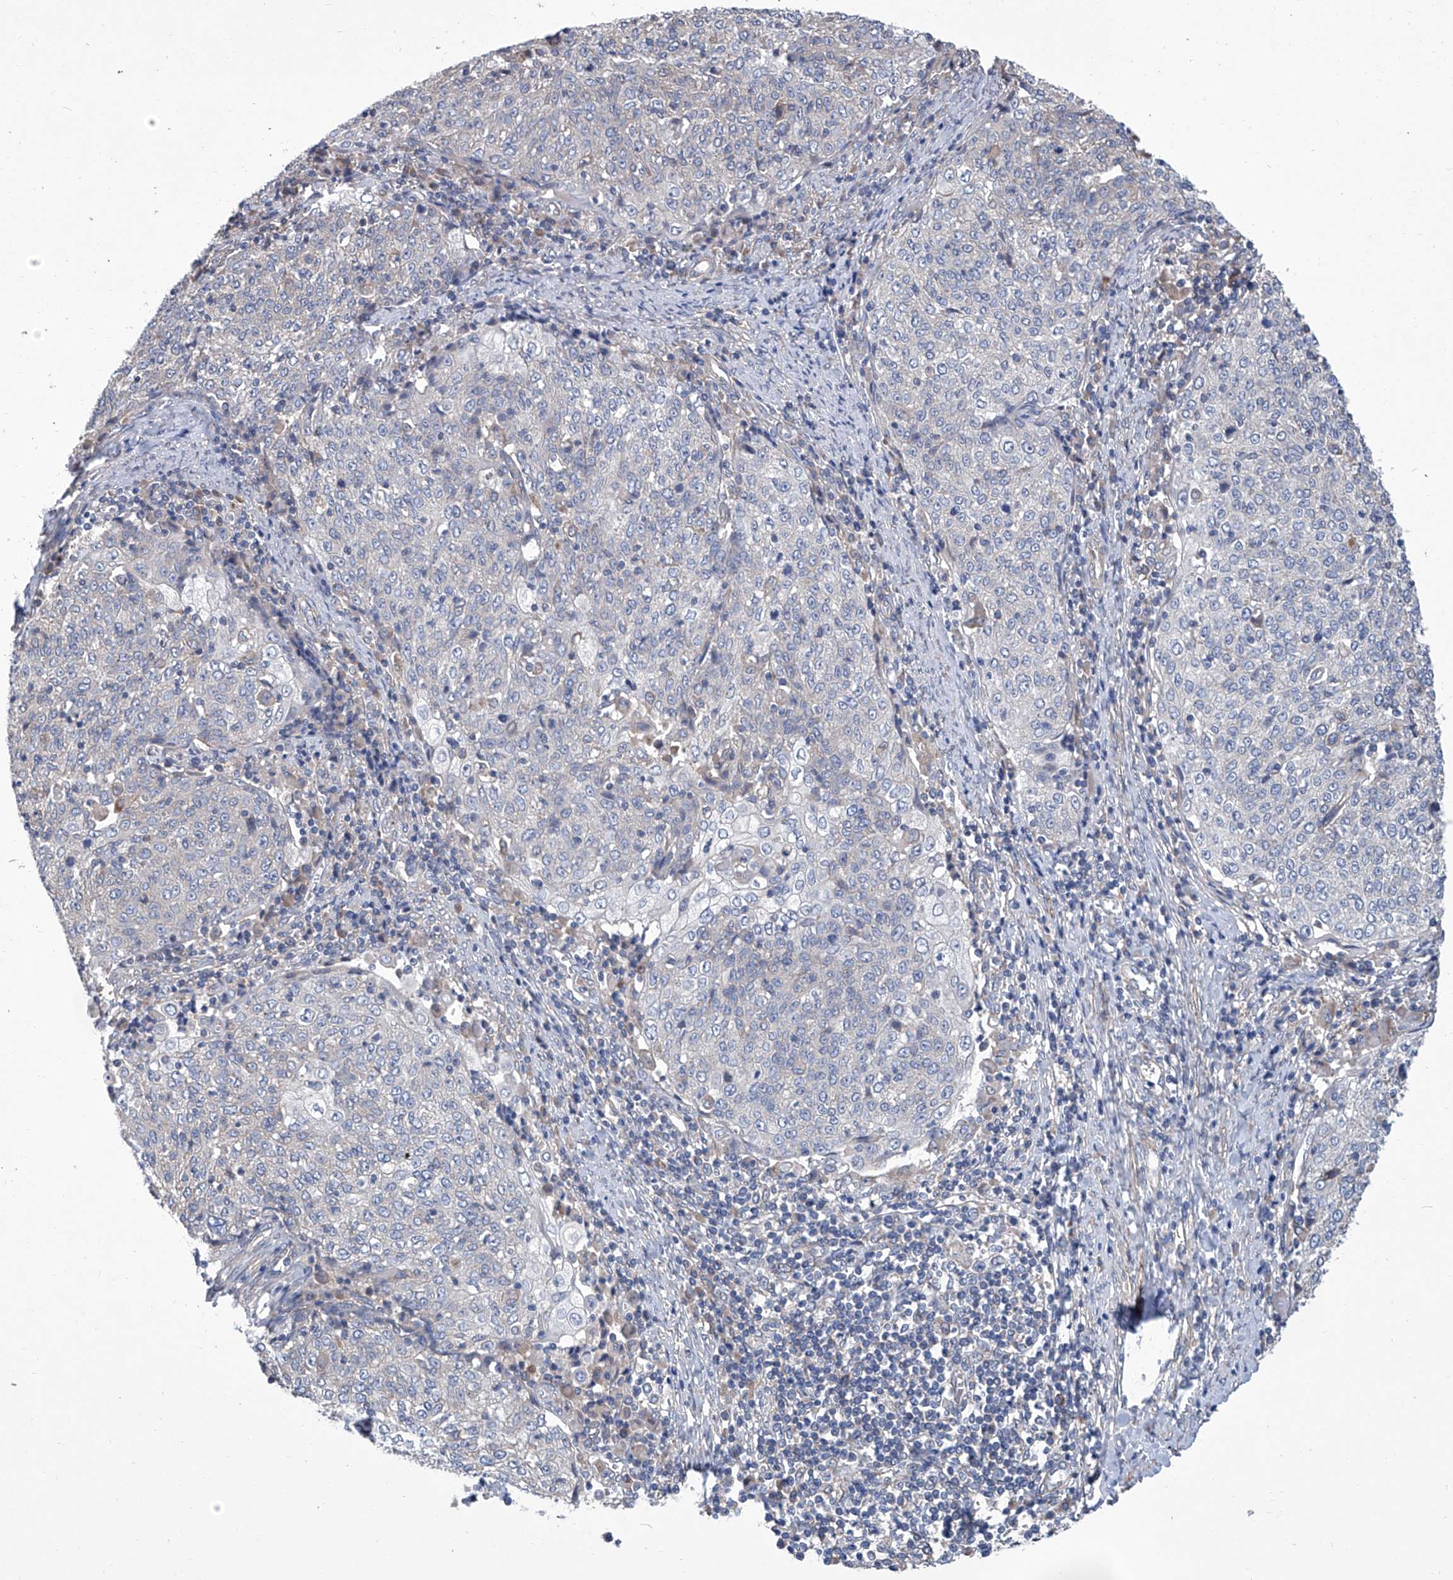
{"staining": {"intensity": "negative", "quantity": "none", "location": "none"}, "tissue": "cervical cancer", "cell_type": "Tumor cells", "image_type": "cancer", "snomed": [{"axis": "morphology", "description": "Squamous cell carcinoma, NOS"}, {"axis": "topography", "description": "Cervix"}], "caption": "Cervical cancer was stained to show a protein in brown. There is no significant expression in tumor cells. (DAB immunohistochemistry (IHC), high magnification).", "gene": "SMS", "patient": {"sex": "female", "age": 48}}